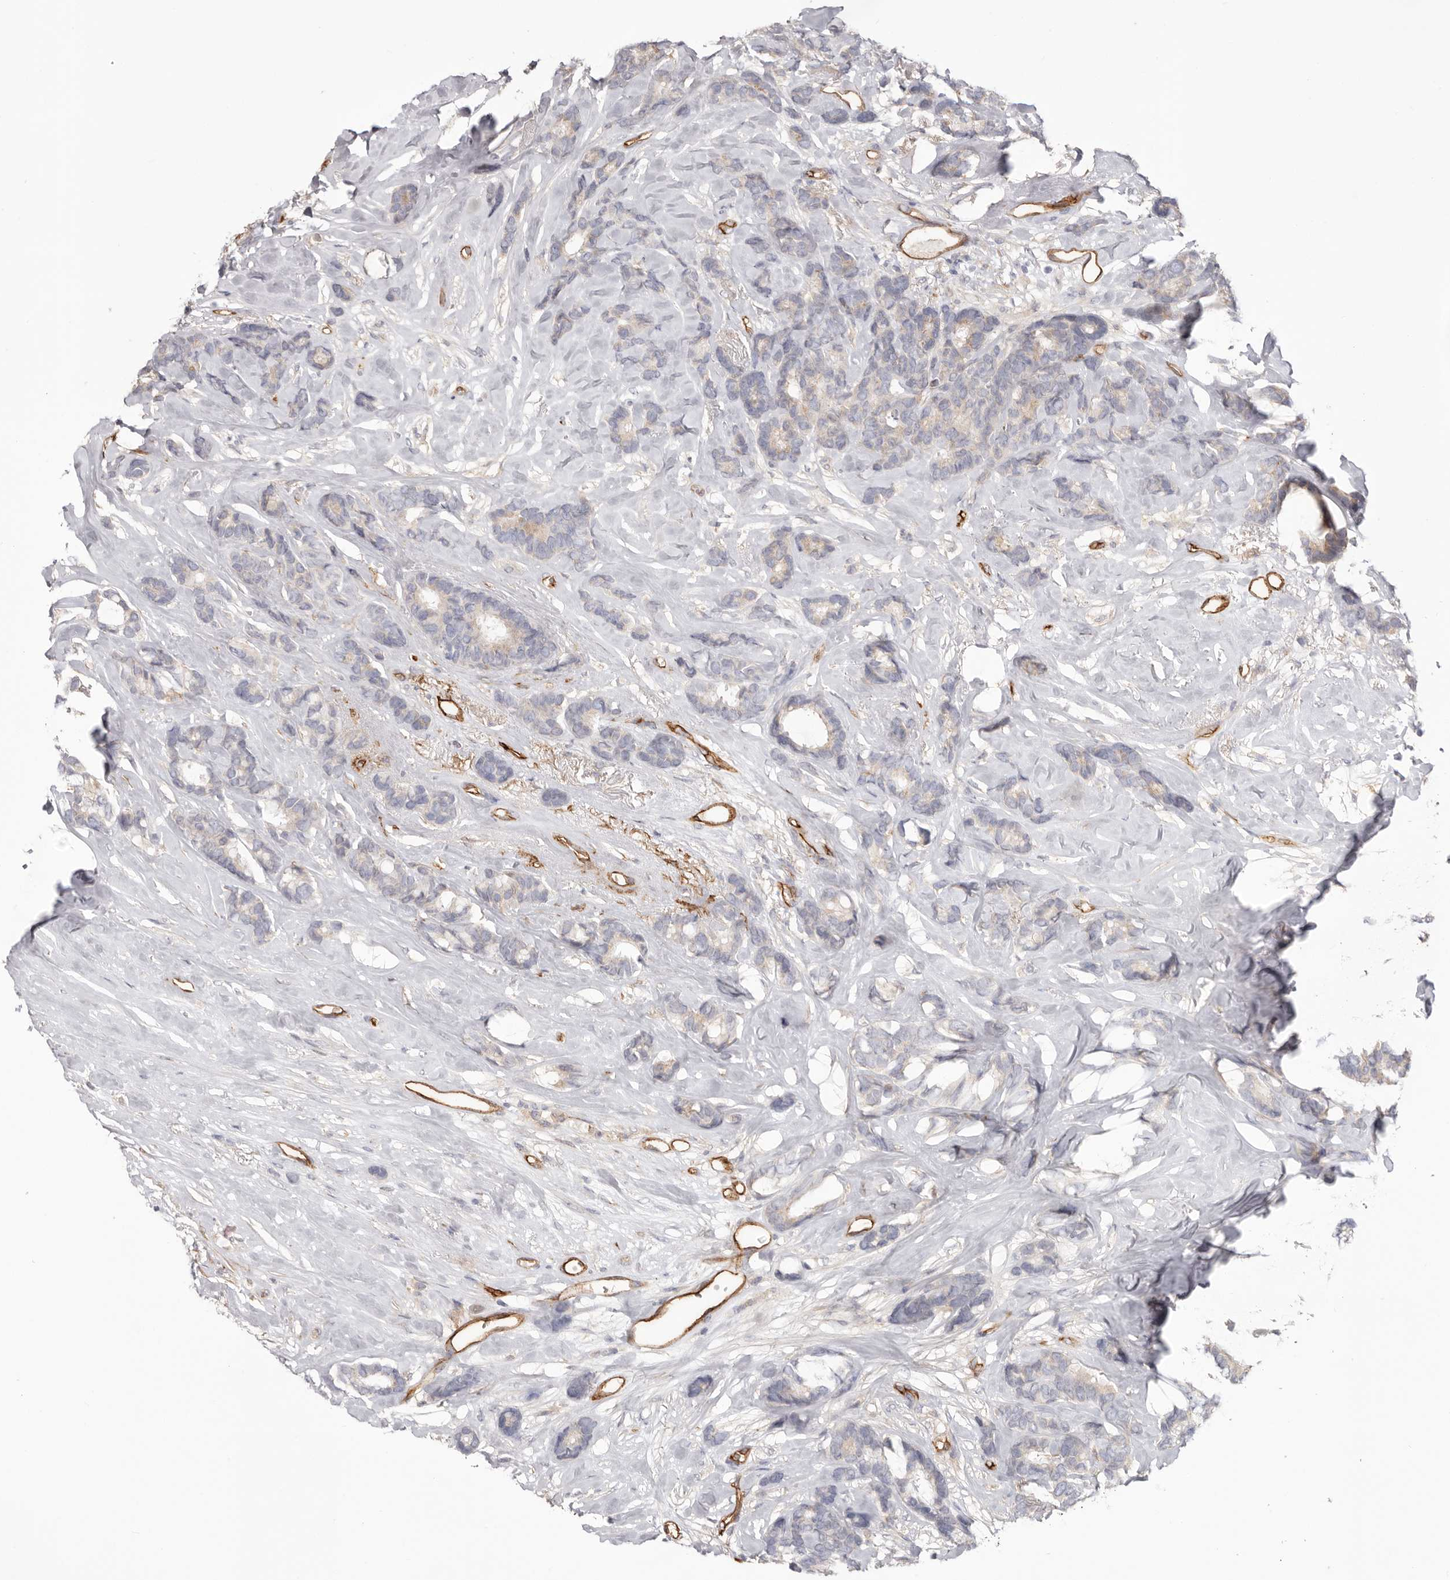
{"staining": {"intensity": "negative", "quantity": "none", "location": "none"}, "tissue": "breast cancer", "cell_type": "Tumor cells", "image_type": "cancer", "snomed": [{"axis": "morphology", "description": "Duct carcinoma"}, {"axis": "topography", "description": "Breast"}], "caption": "Tumor cells are negative for protein expression in human breast infiltrating ductal carcinoma.", "gene": "LRRC66", "patient": {"sex": "female", "age": 87}}